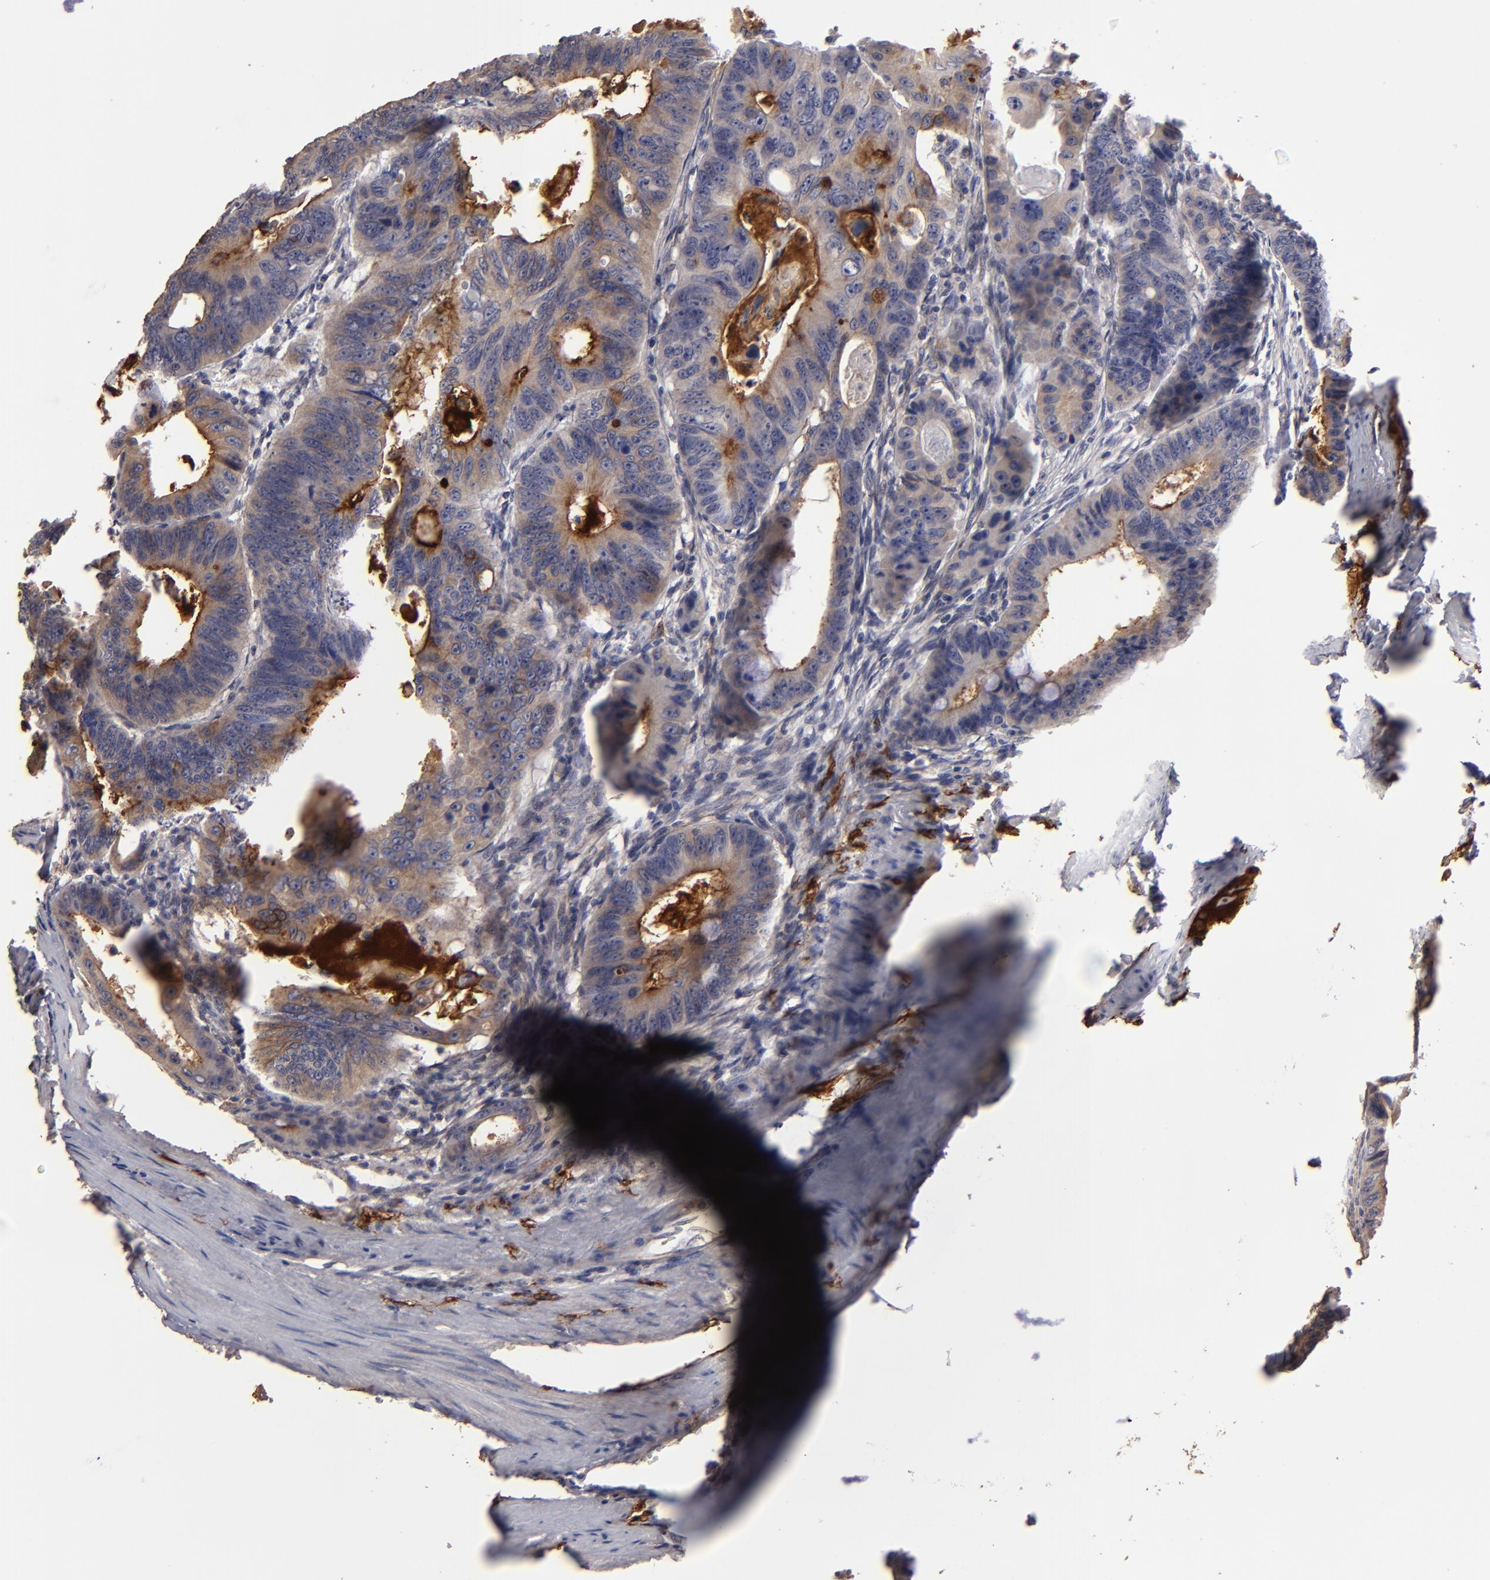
{"staining": {"intensity": "moderate", "quantity": ">75%", "location": "cytoplasmic/membranous"}, "tissue": "colorectal cancer", "cell_type": "Tumor cells", "image_type": "cancer", "snomed": [{"axis": "morphology", "description": "Adenocarcinoma, NOS"}, {"axis": "topography", "description": "Colon"}], "caption": "The immunohistochemical stain shows moderate cytoplasmic/membranous expression in tumor cells of colorectal cancer tissue. (DAB = brown stain, brightfield microscopy at high magnification).", "gene": "CD55", "patient": {"sex": "female", "age": 55}}